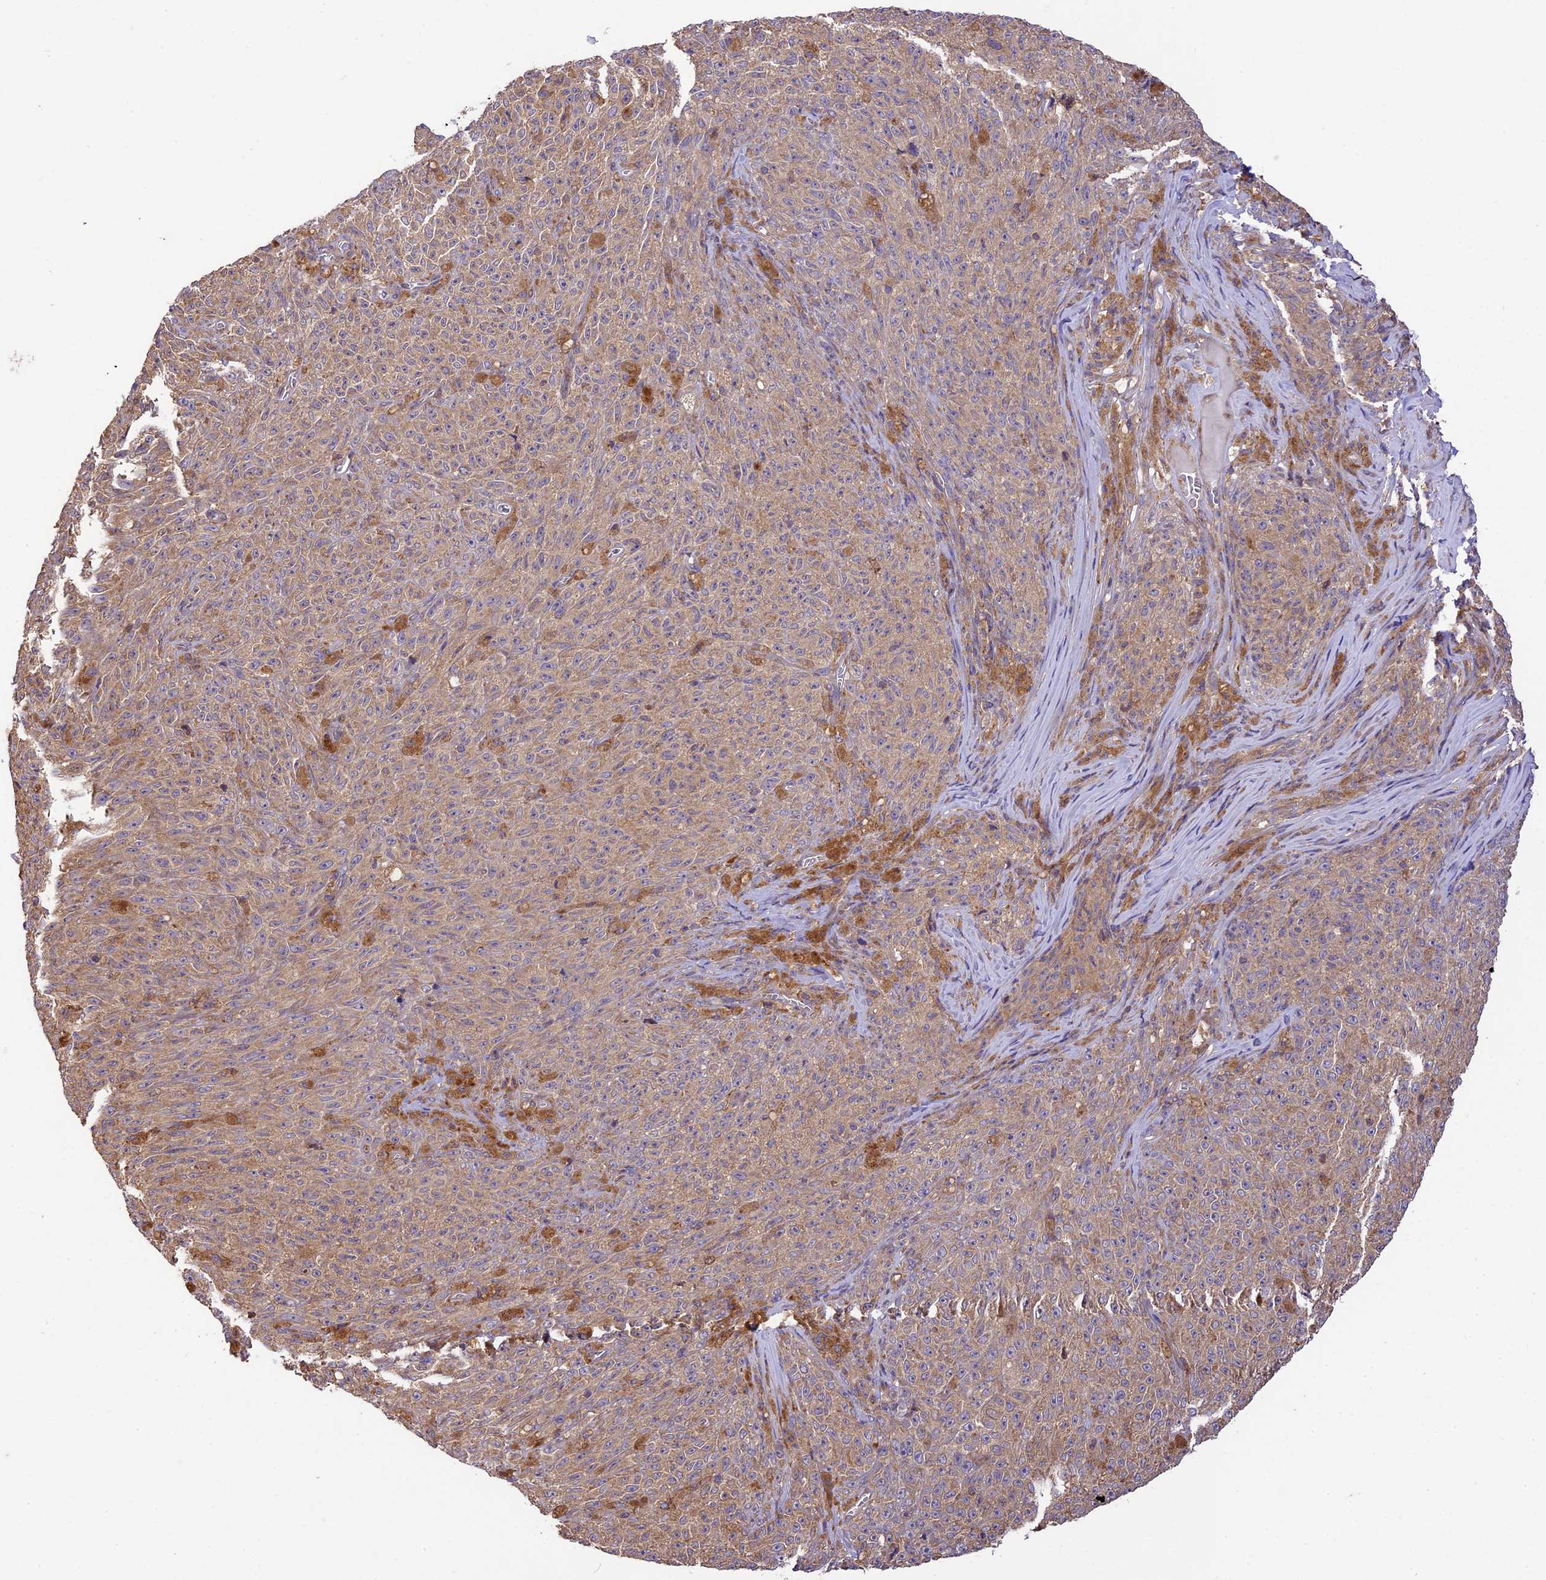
{"staining": {"intensity": "weak", "quantity": "25%-75%", "location": "cytoplasmic/membranous"}, "tissue": "melanoma", "cell_type": "Tumor cells", "image_type": "cancer", "snomed": [{"axis": "morphology", "description": "Malignant melanoma, NOS"}, {"axis": "topography", "description": "Skin"}], "caption": "Immunohistochemical staining of malignant melanoma reveals weak cytoplasmic/membranous protein positivity in approximately 25%-75% of tumor cells.", "gene": "WDR88", "patient": {"sex": "female", "age": 82}}